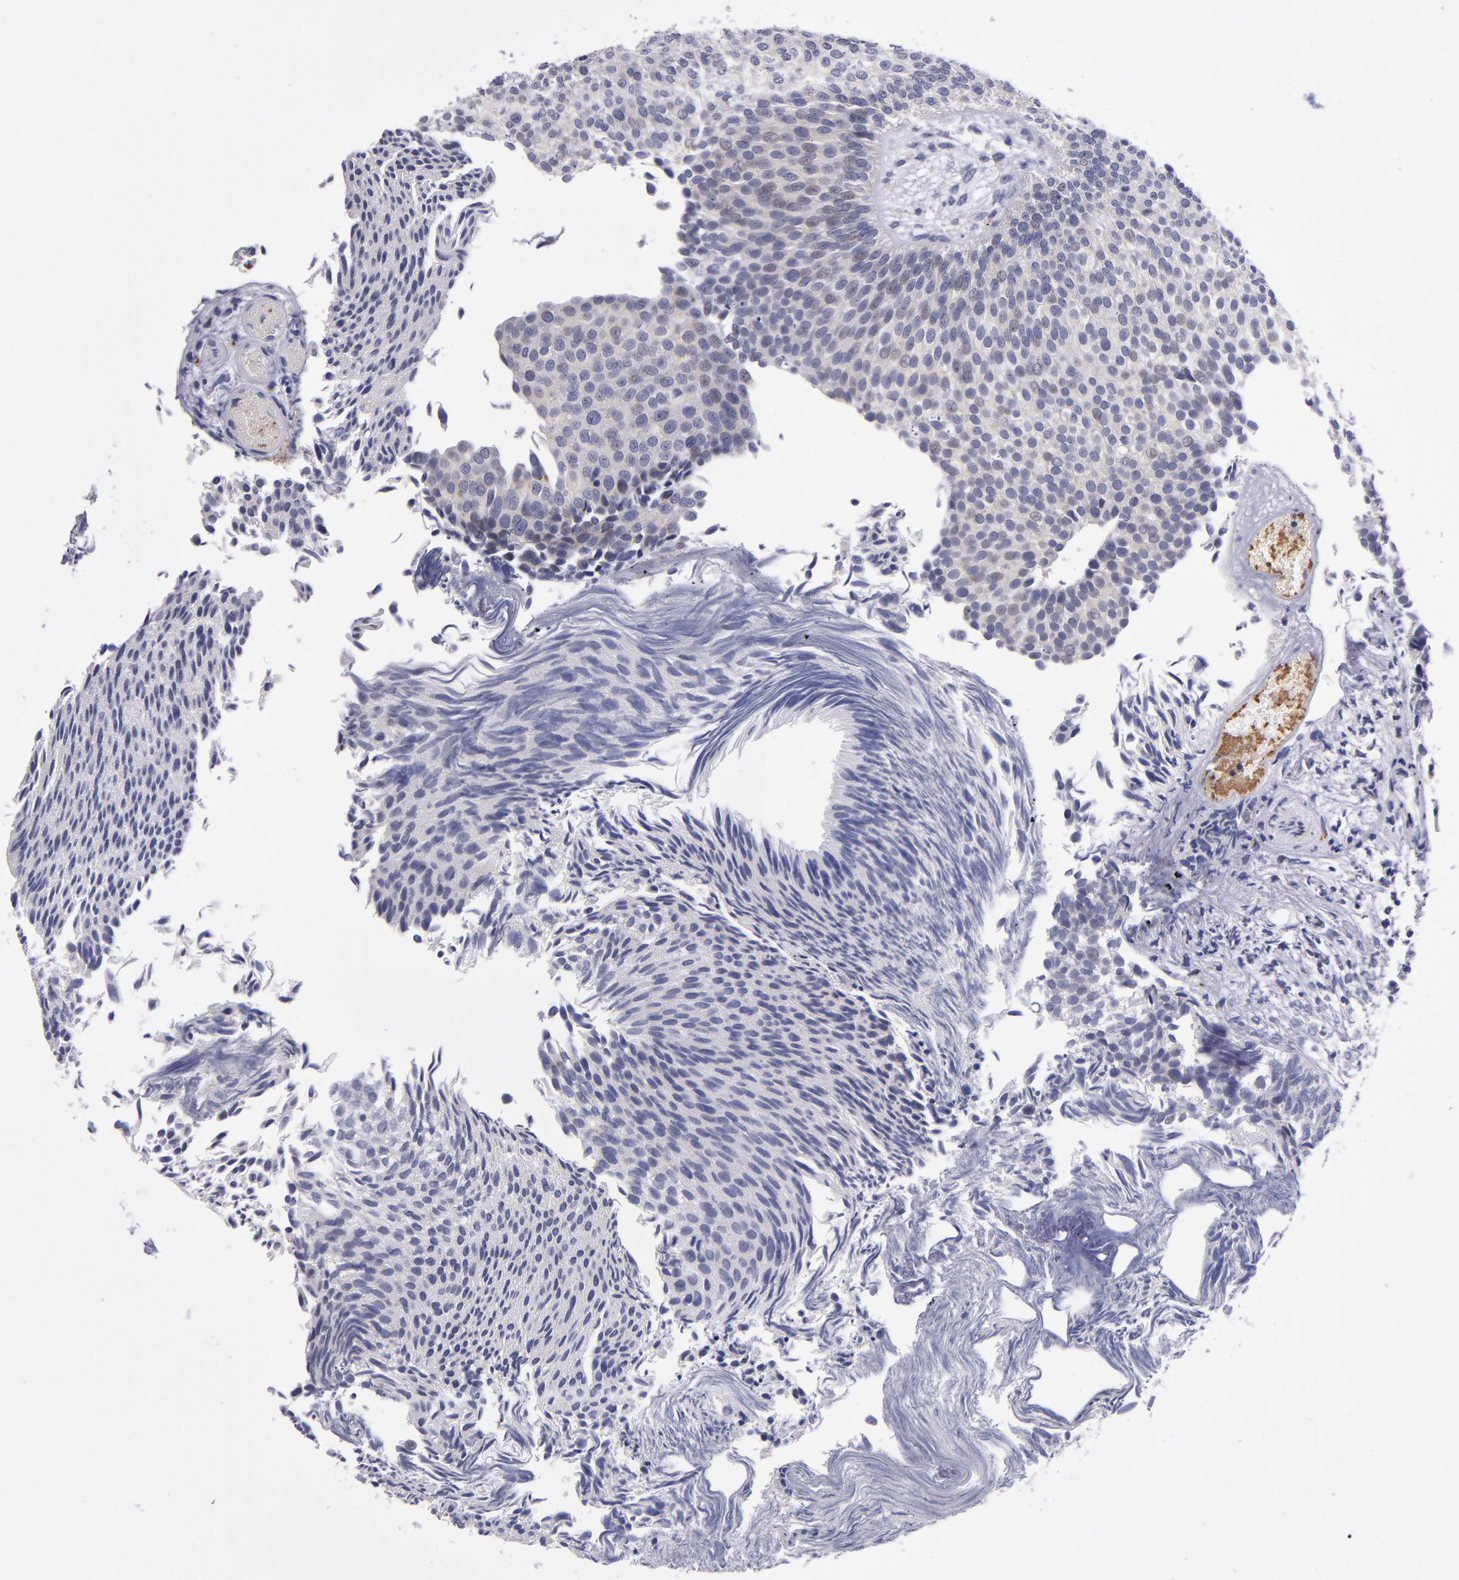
{"staining": {"intensity": "negative", "quantity": "none", "location": "none"}, "tissue": "urothelial cancer", "cell_type": "Tumor cells", "image_type": "cancer", "snomed": [{"axis": "morphology", "description": "Urothelial carcinoma, Low grade"}, {"axis": "topography", "description": "Urinary bladder"}], "caption": "An immunohistochemistry image of urothelial cancer is shown. There is no staining in tumor cells of urothelial cancer.", "gene": "RAB41", "patient": {"sex": "male", "age": 84}}